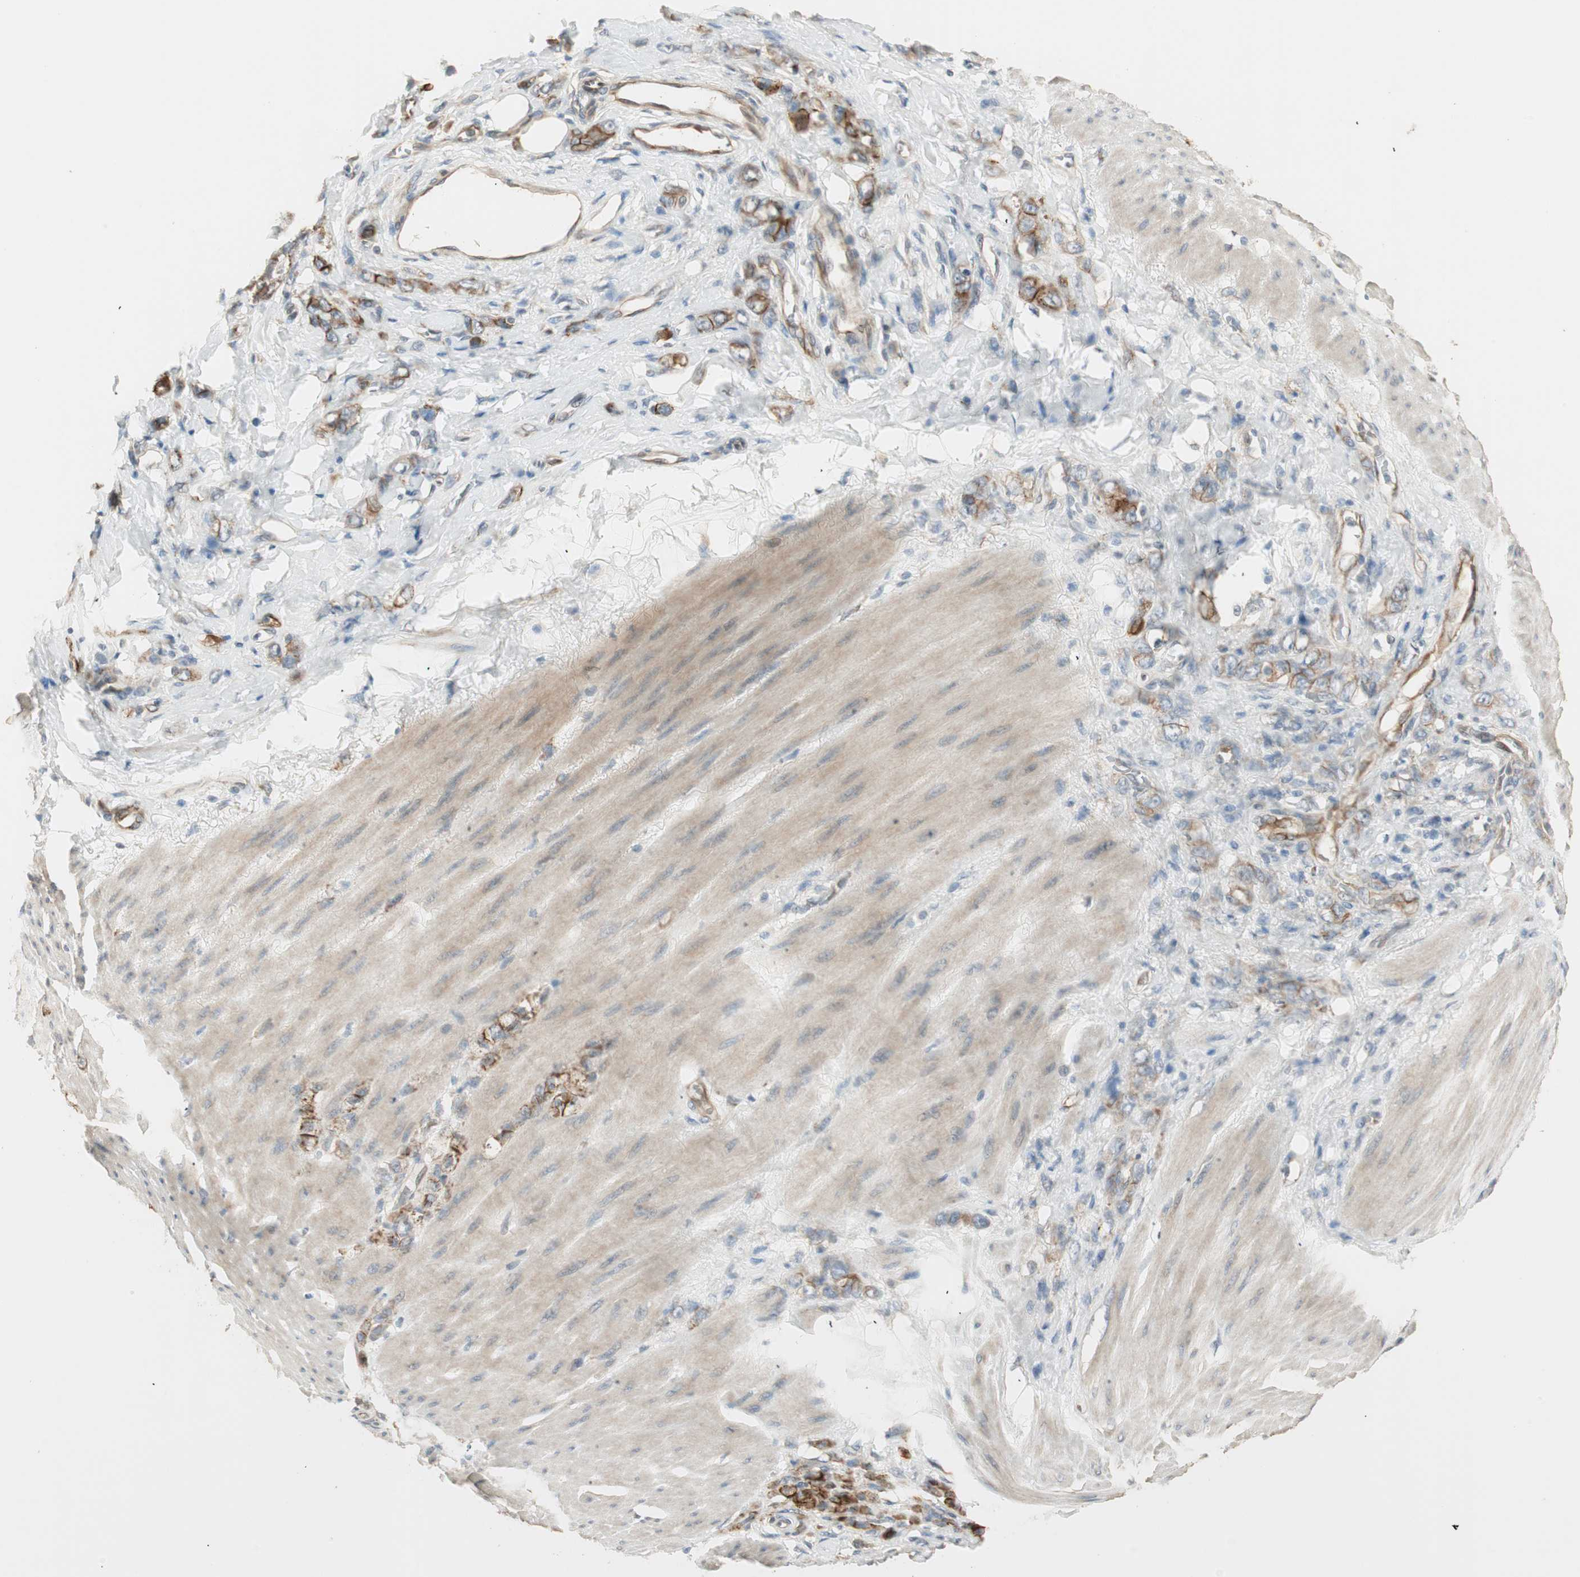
{"staining": {"intensity": "strong", "quantity": ">75%", "location": "cytoplasmic/membranous"}, "tissue": "stomach cancer", "cell_type": "Tumor cells", "image_type": "cancer", "snomed": [{"axis": "morphology", "description": "Adenocarcinoma, NOS"}, {"axis": "topography", "description": "Stomach"}], "caption": "DAB (3,3'-diaminobenzidine) immunohistochemical staining of human stomach cancer (adenocarcinoma) displays strong cytoplasmic/membranous protein positivity in about >75% of tumor cells.", "gene": "TASOR", "patient": {"sex": "male", "age": 82}}